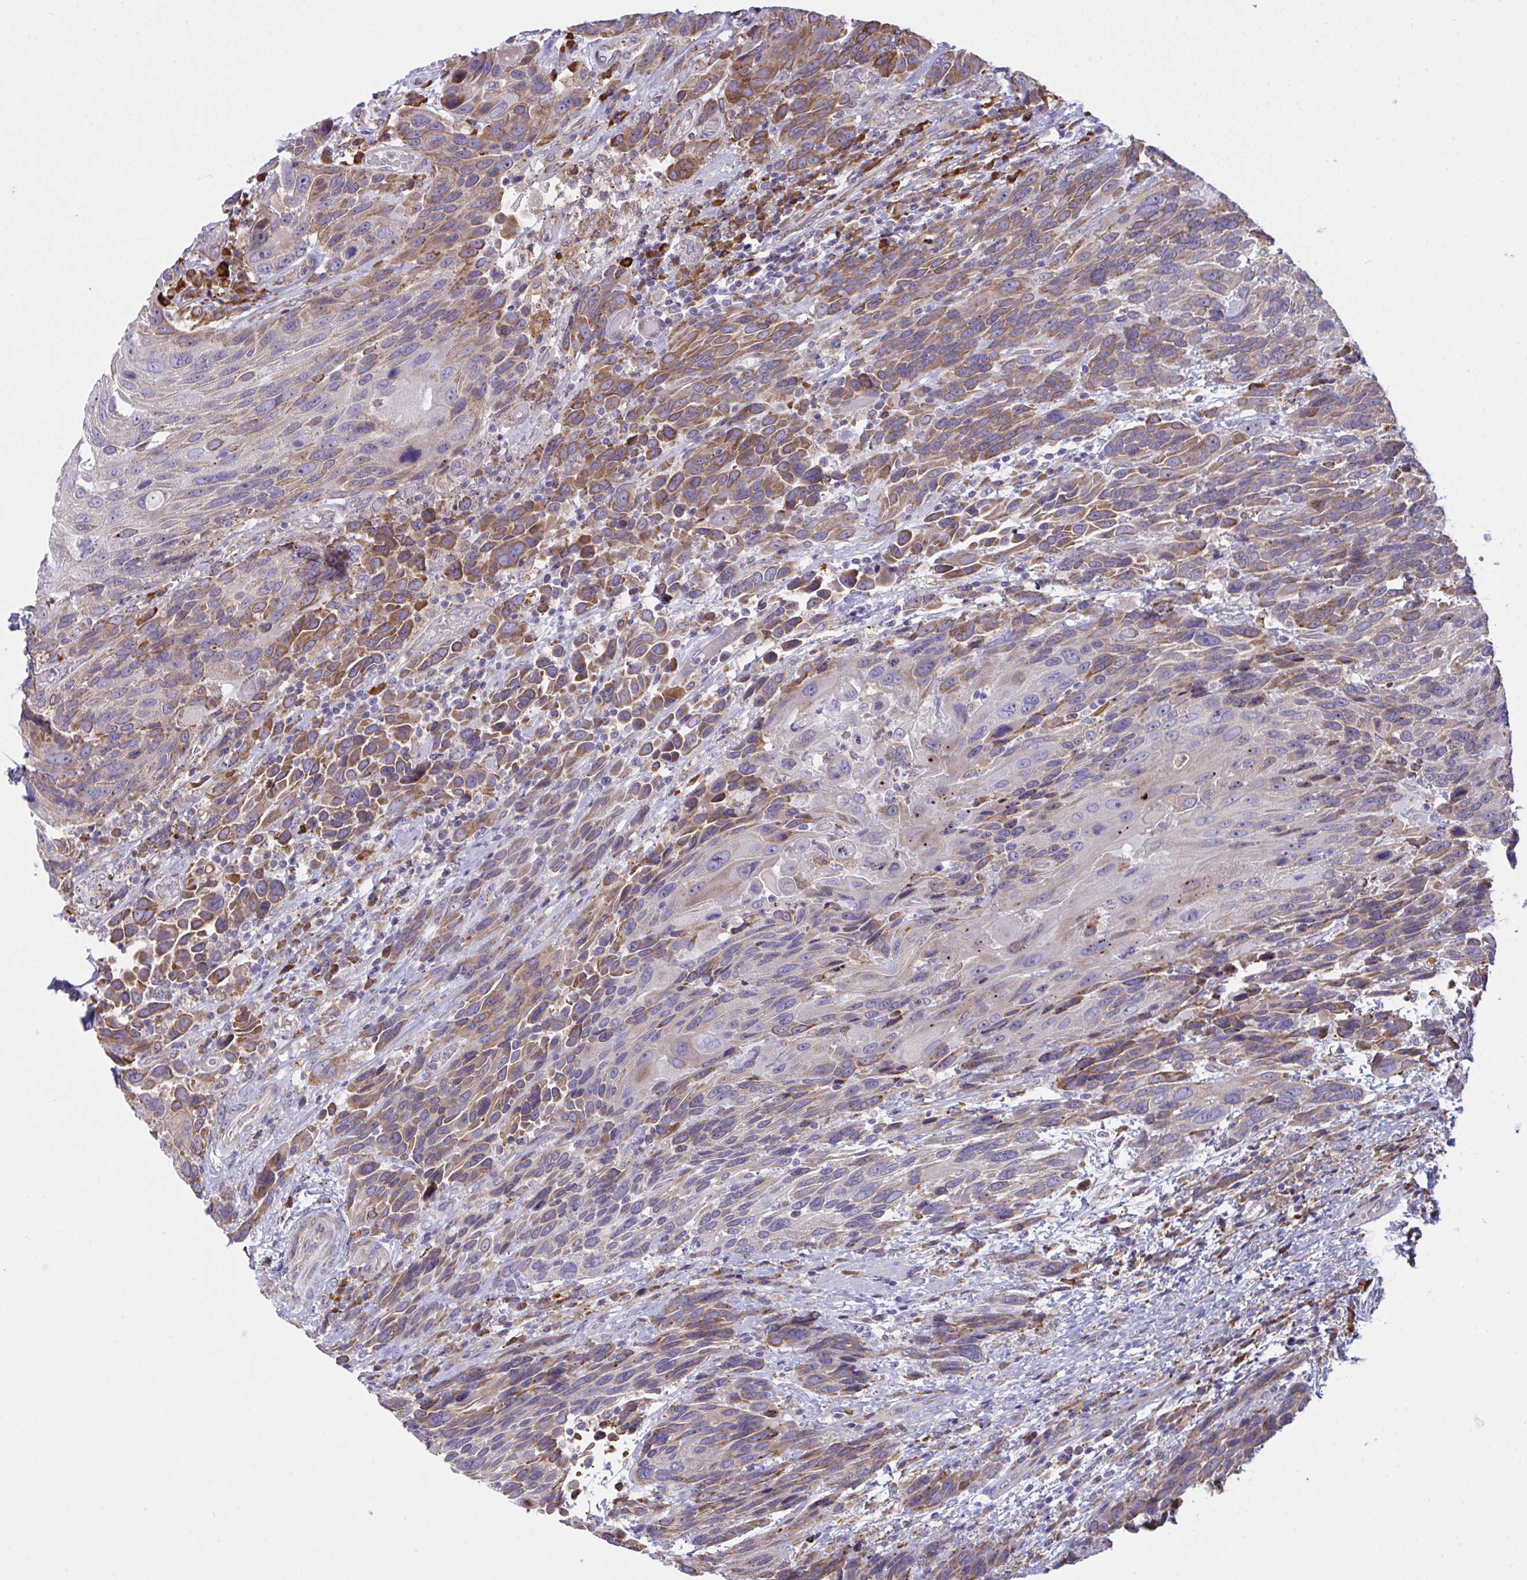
{"staining": {"intensity": "moderate", "quantity": "25%-75%", "location": "cytoplasmic/membranous"}, "tissue": "urothelial cancer", "cell_type": "Tumor cells", "image_type": "cancer", "snomed": [{"axis": "morphology", "description": "Urothelial carcinoma, High grade"}, {"axis": "topography", "description": "Urinary bladder"}], "caption": "Urothelial cancer stained with a brown dye reveals moderate cytoplasmic/membranous positive staining in approximately 25%-75% of tumor cells.", "gene": "MYMK", "patient": {"sex": "female", "age": 70}}